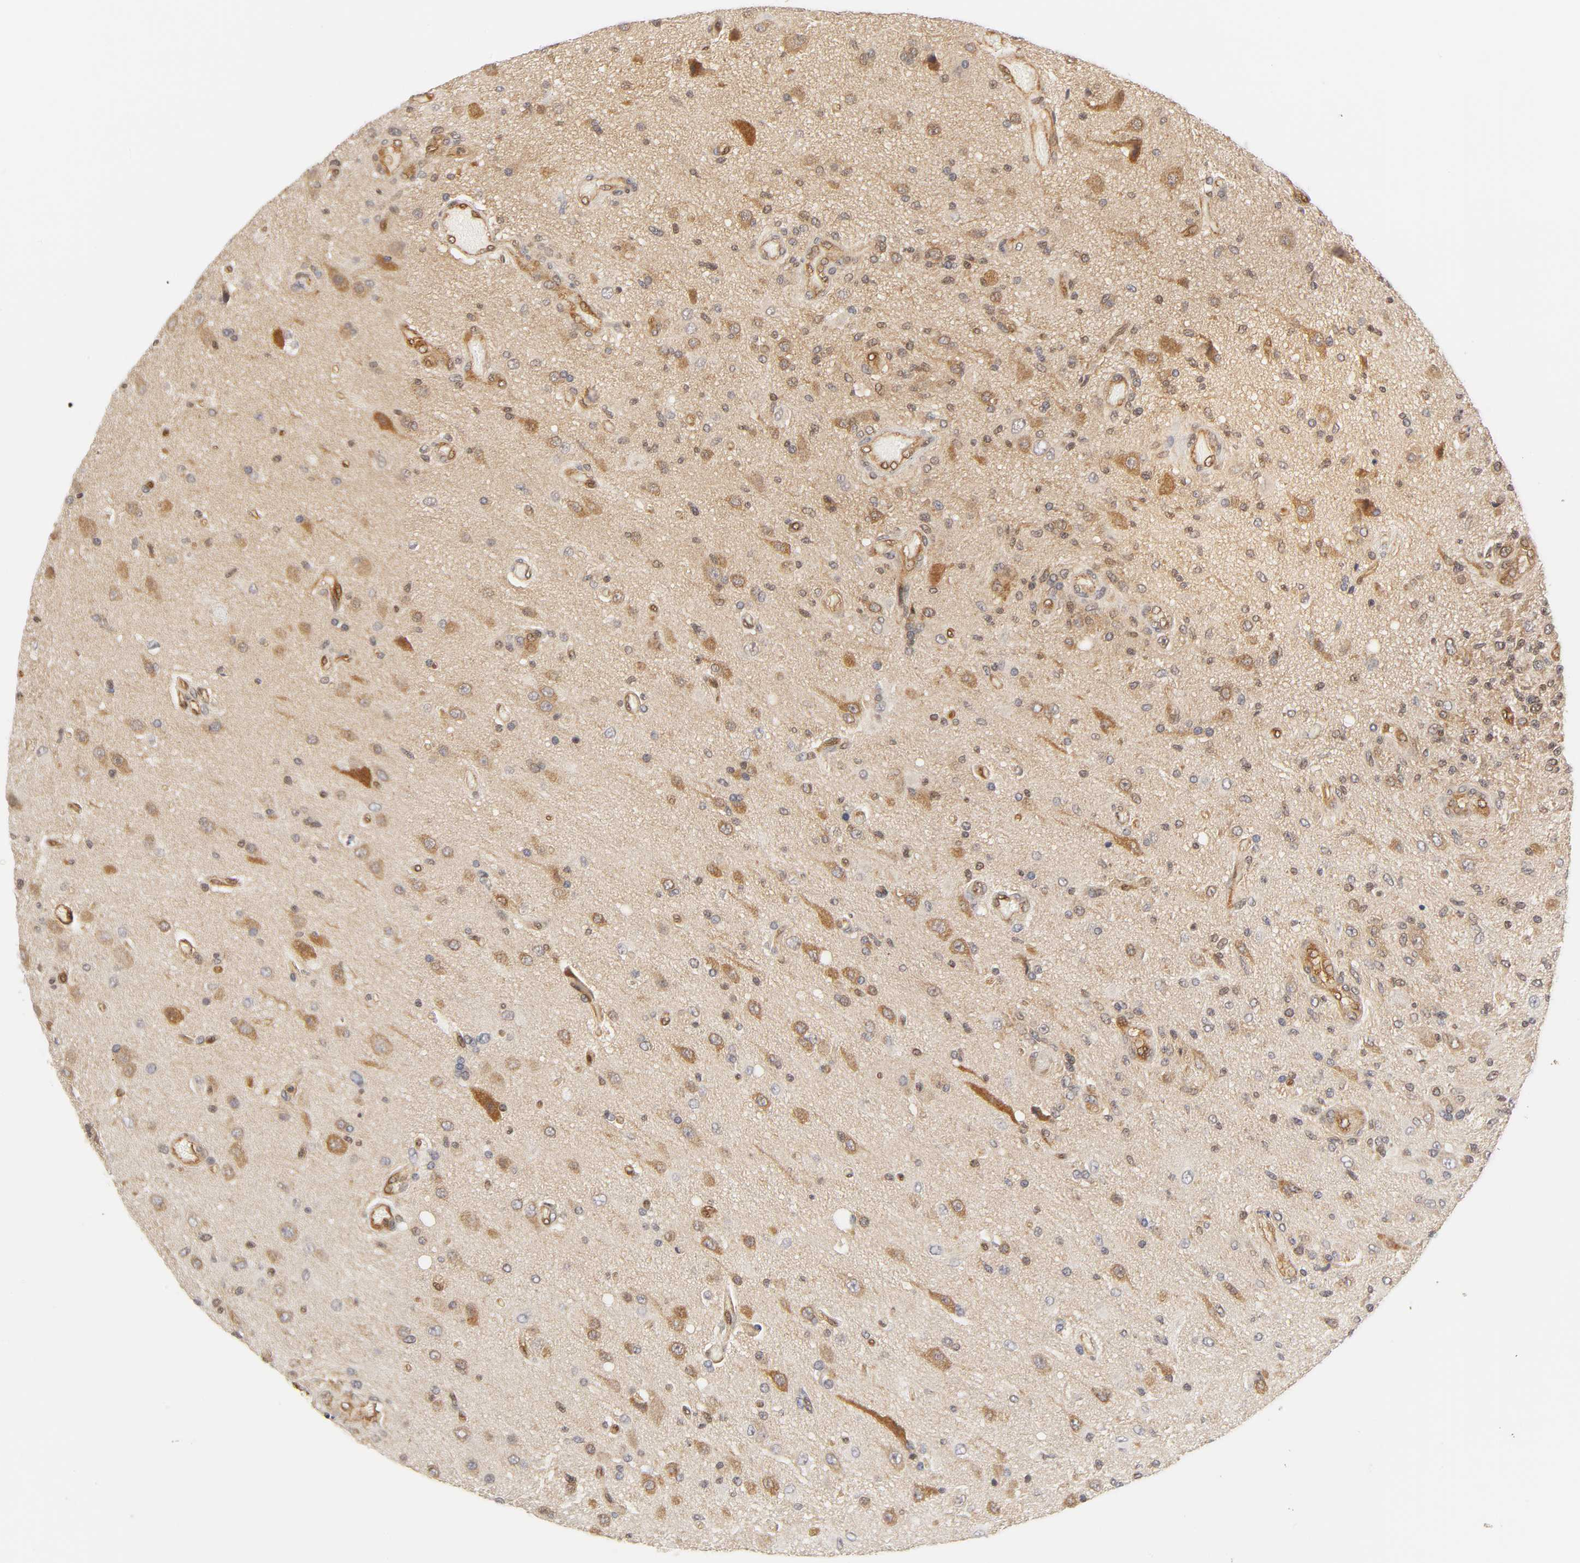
{"staining": {"intensity": "weak", "quantity": "25%-75%", "location": "cytoplasmic/membranous,nuclear"}, "tissue": "glioma", "cell_type": "Tumor cells", "image_type": "cancer", "snomed": [{"axis": "morphology", "description": "Normal tissue, NOS"}, {"axis": "morphology", "description": "Glioma, malignant, High grade"}, {"axis": "topography", "description": "Cerebral cortex"}], "caption": "A high-resolution image shows immunohistochemistry staining of glioma, which demonstrates weak cytoplasmic/membranous and nuclear expression in about 25%-75% of tumor cells. (Stains: DAB (3,3'-diaminobenzidine) in brown, nuclei in blue, Microscopy: brightfield microscopy at high magnification).", "gene": "CDC37", "patient": {"sex": "male", "age": 77}}